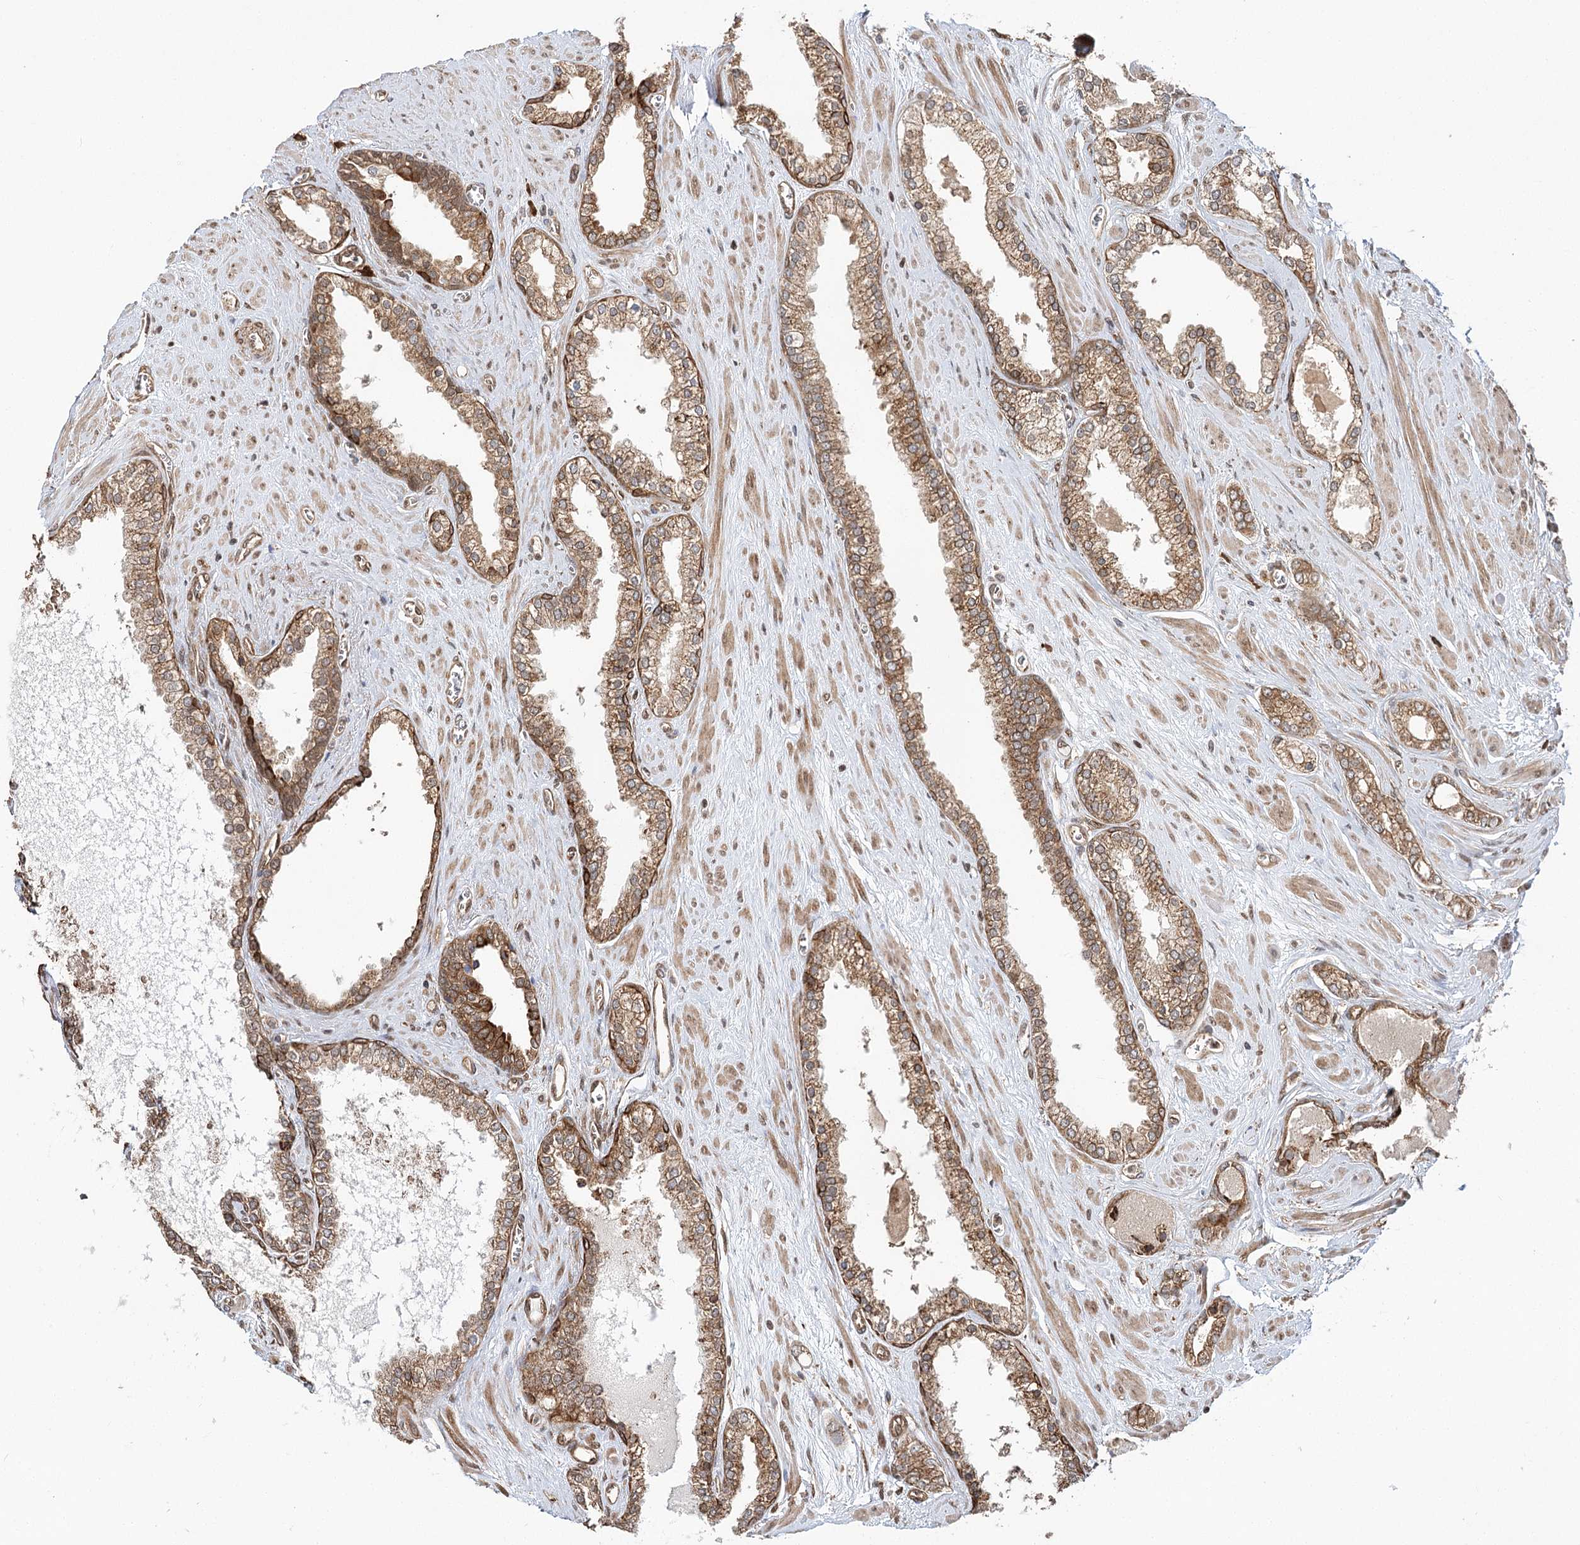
{"staining": {"intensity": "moderate", "quantity": ">75%", "location": "cytoplasmic/membranous"}, "tissue": "prostate cancer", "cell_type": "Tumor cells", "image_type": "cancer", "snomed": [{"axis": "morphology", "description": "Adenocarcinoma, Low grade"}, {"axis": "topography", "description": "Prostate"}], "caption": "This image exhibits immunohistochemistry (IHC) staining of human low-grade adenocarcinoma (prostate), with medium moderate cytoplasmic/membranous staining in approximately >75% of tumor cells.", "gene": "DNAJB14", "patient": {"sex": "male", "age": 62}}